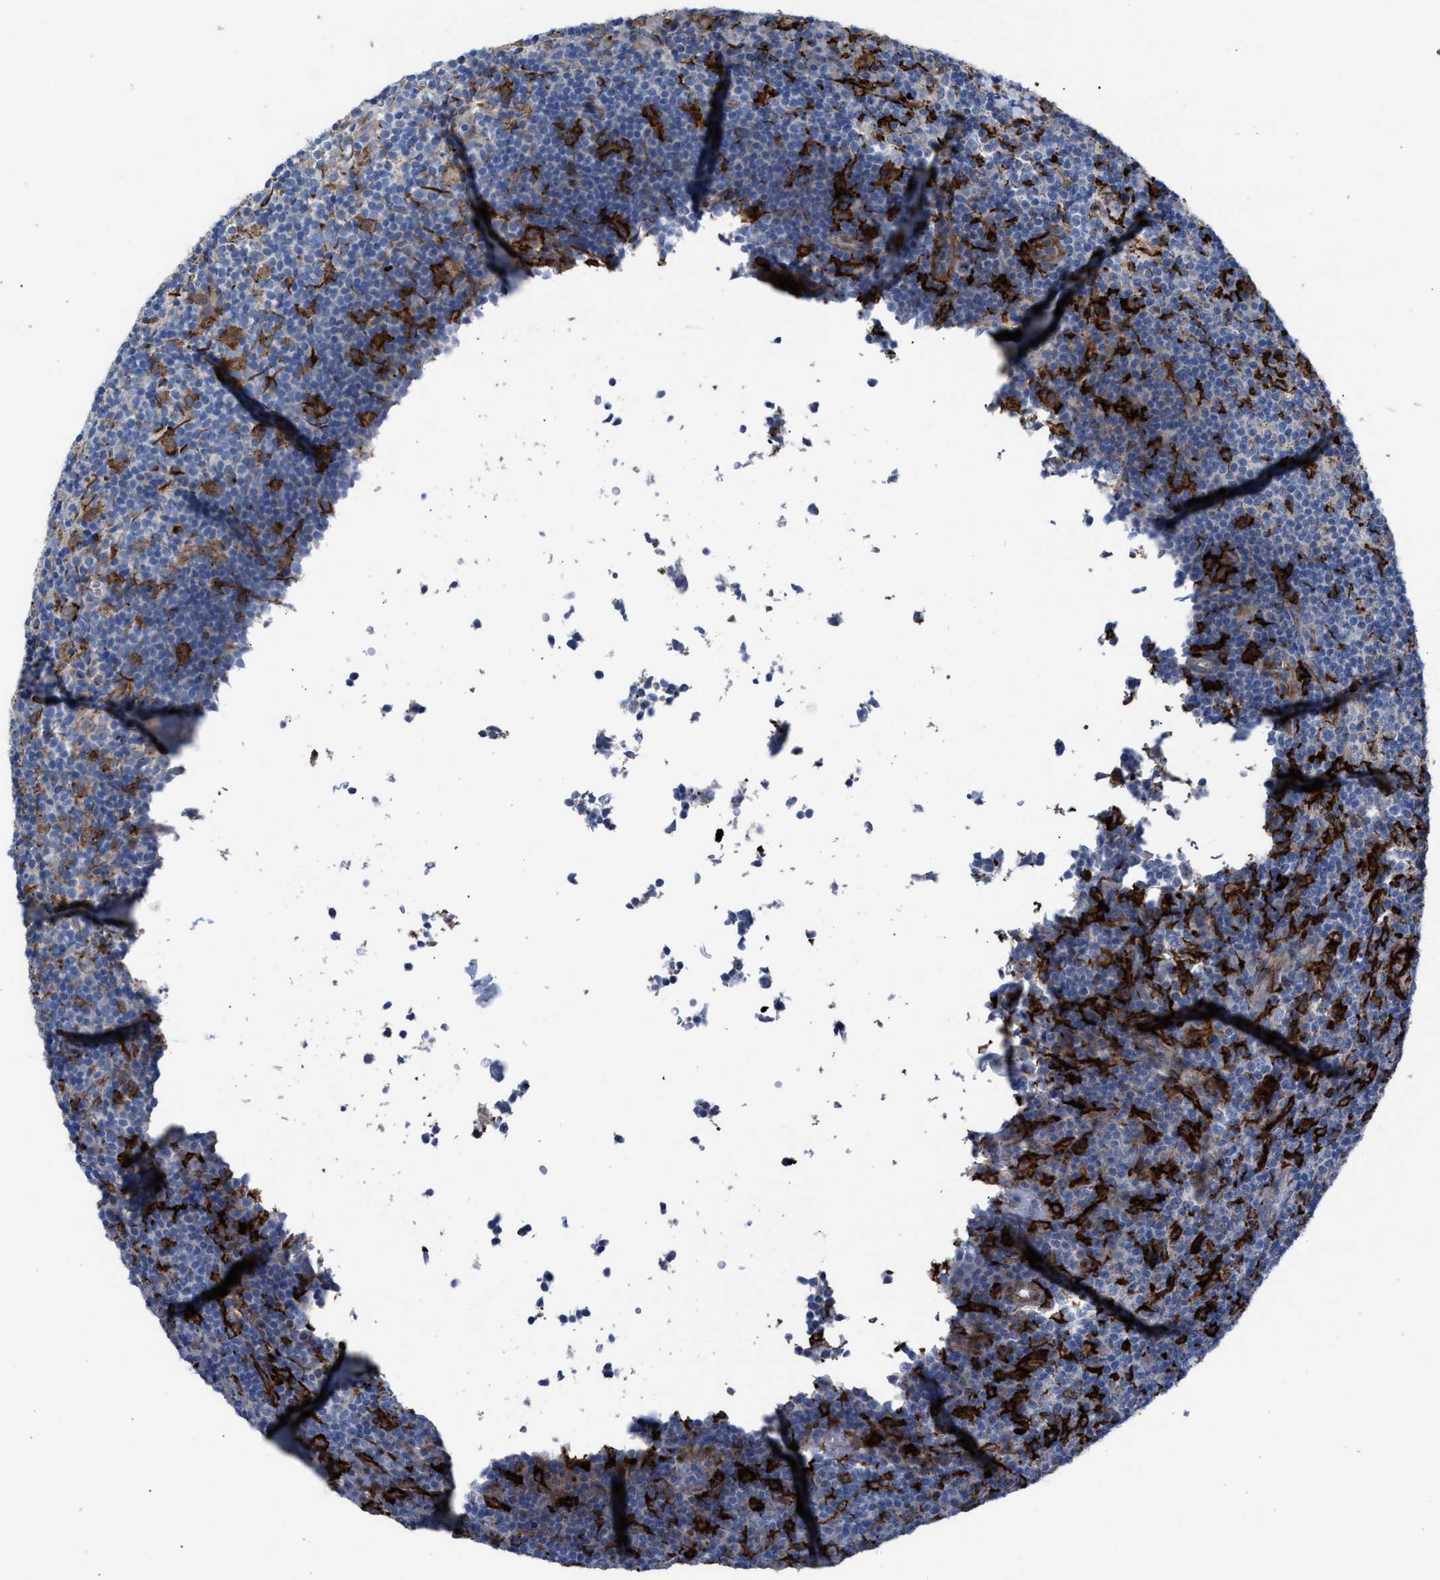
{"staining": {"intensity": "negative", "quantity": "none", "location": "none"}, "tissue": "lymph node", "cell_type": "Germinal center cells", "image_type": "normal", "snomed": [{"axis": "morphology", "description": "Normal tissue, NOS"}, {"axis": "morphology", "description": "Inflammation, NOS"}, {"axis": "topography", "description": "Lymph node"}], "caption": "Immunohistochemical staining of normal lymph node exhibits no significant staining in germinal center cells.", "gene": "SLC47A1", "patient": {"sex": "male", "age": 55}}